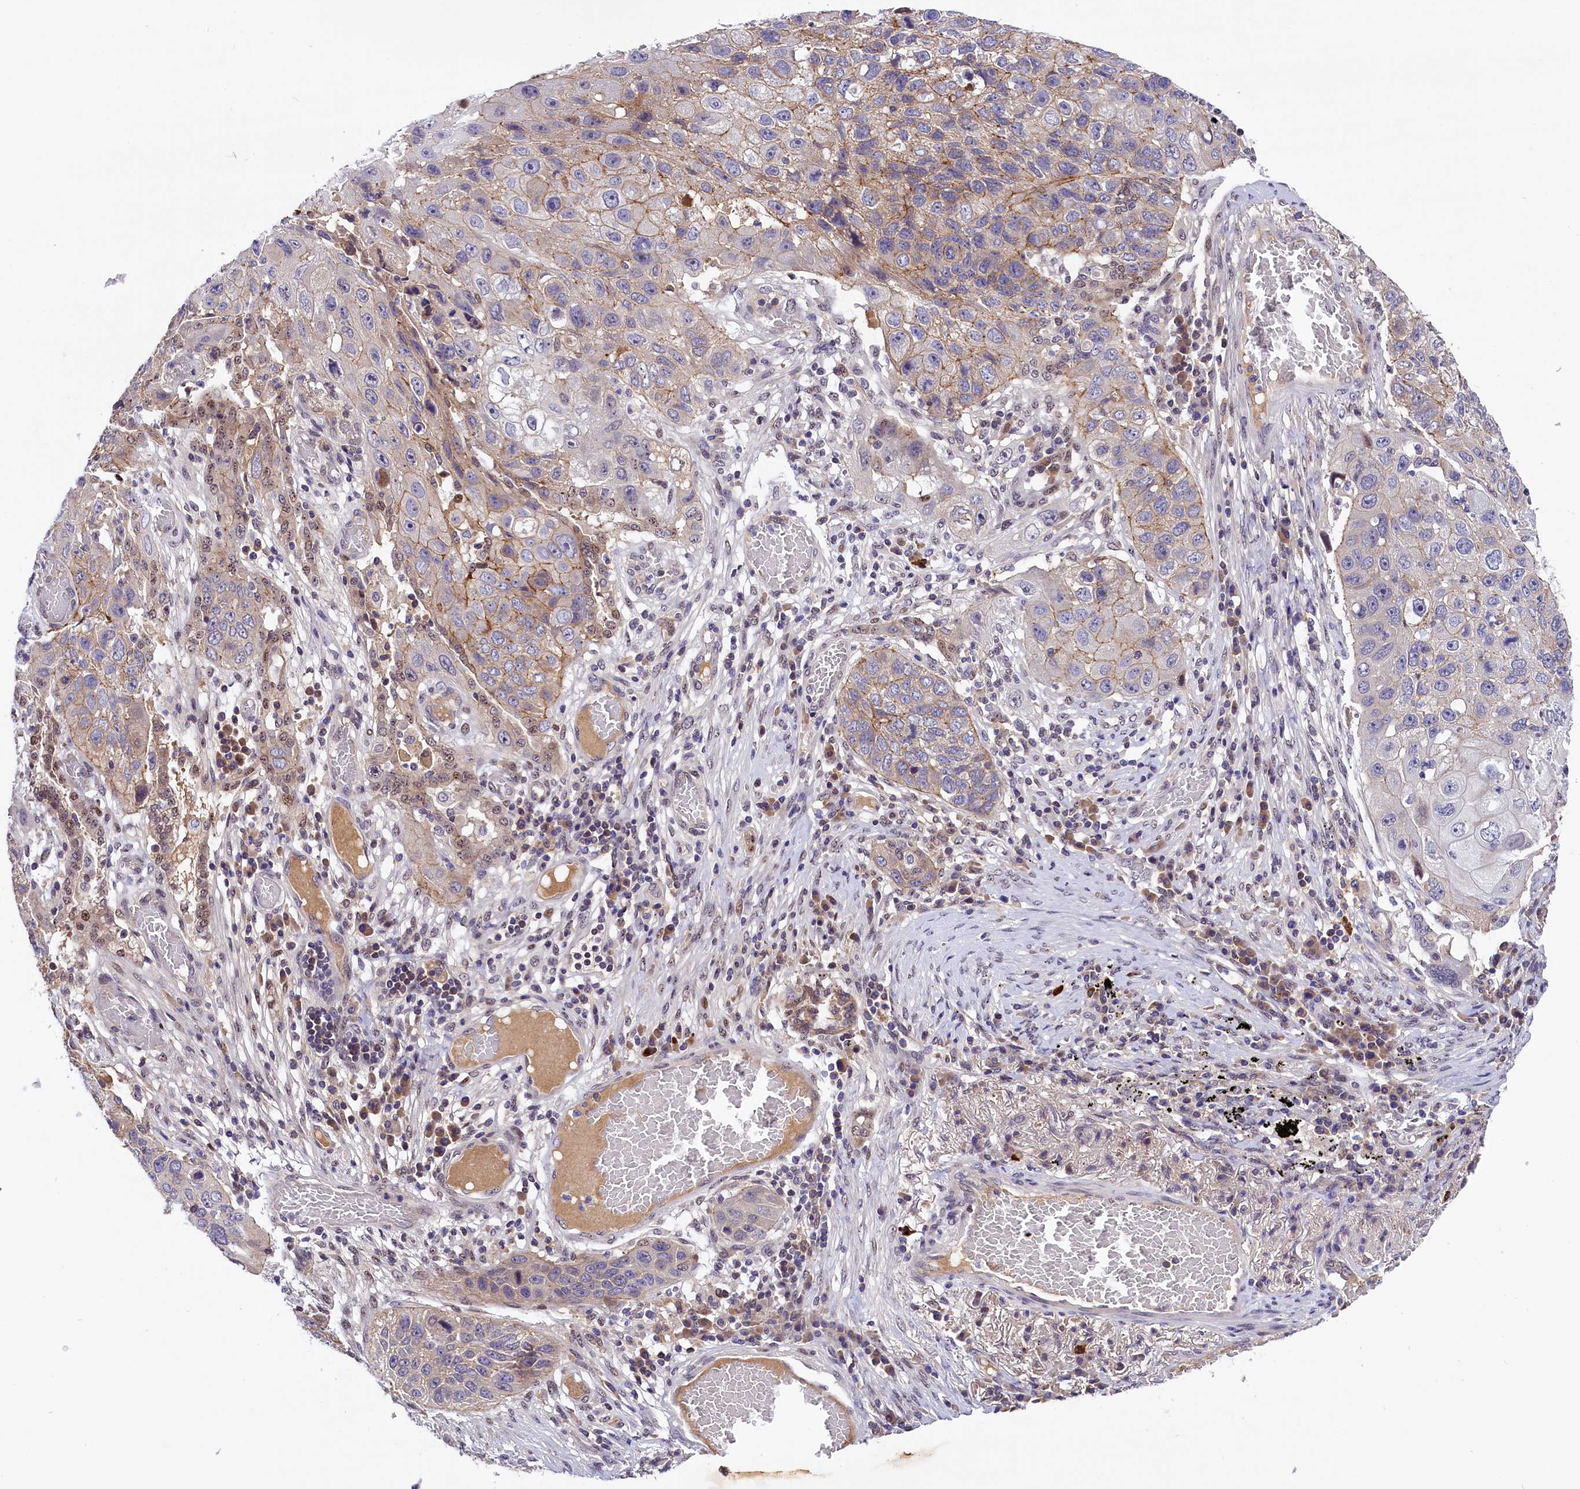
{"staining": {"intensity": "weak", "quantity": "25%-75%", "location": "cytoplasmic/membranous"}, "tissue": "lung cancer", "cell_type": "Tumor cells", "image_type": "cancer", "snomed": [{"axis": "morphology", "description": "Squamous cell carcinoma, NOS"}, {"axis": "topography", "description": "Lung"}], "caption": "This histopathology image reveals IHC staining of lung cancer, with low weak cytoplasmic/membranous expression in about 25%-75% of tumor cells.", "gene": "ENKD1", "patient": {"sex": "male", "age": 61}}